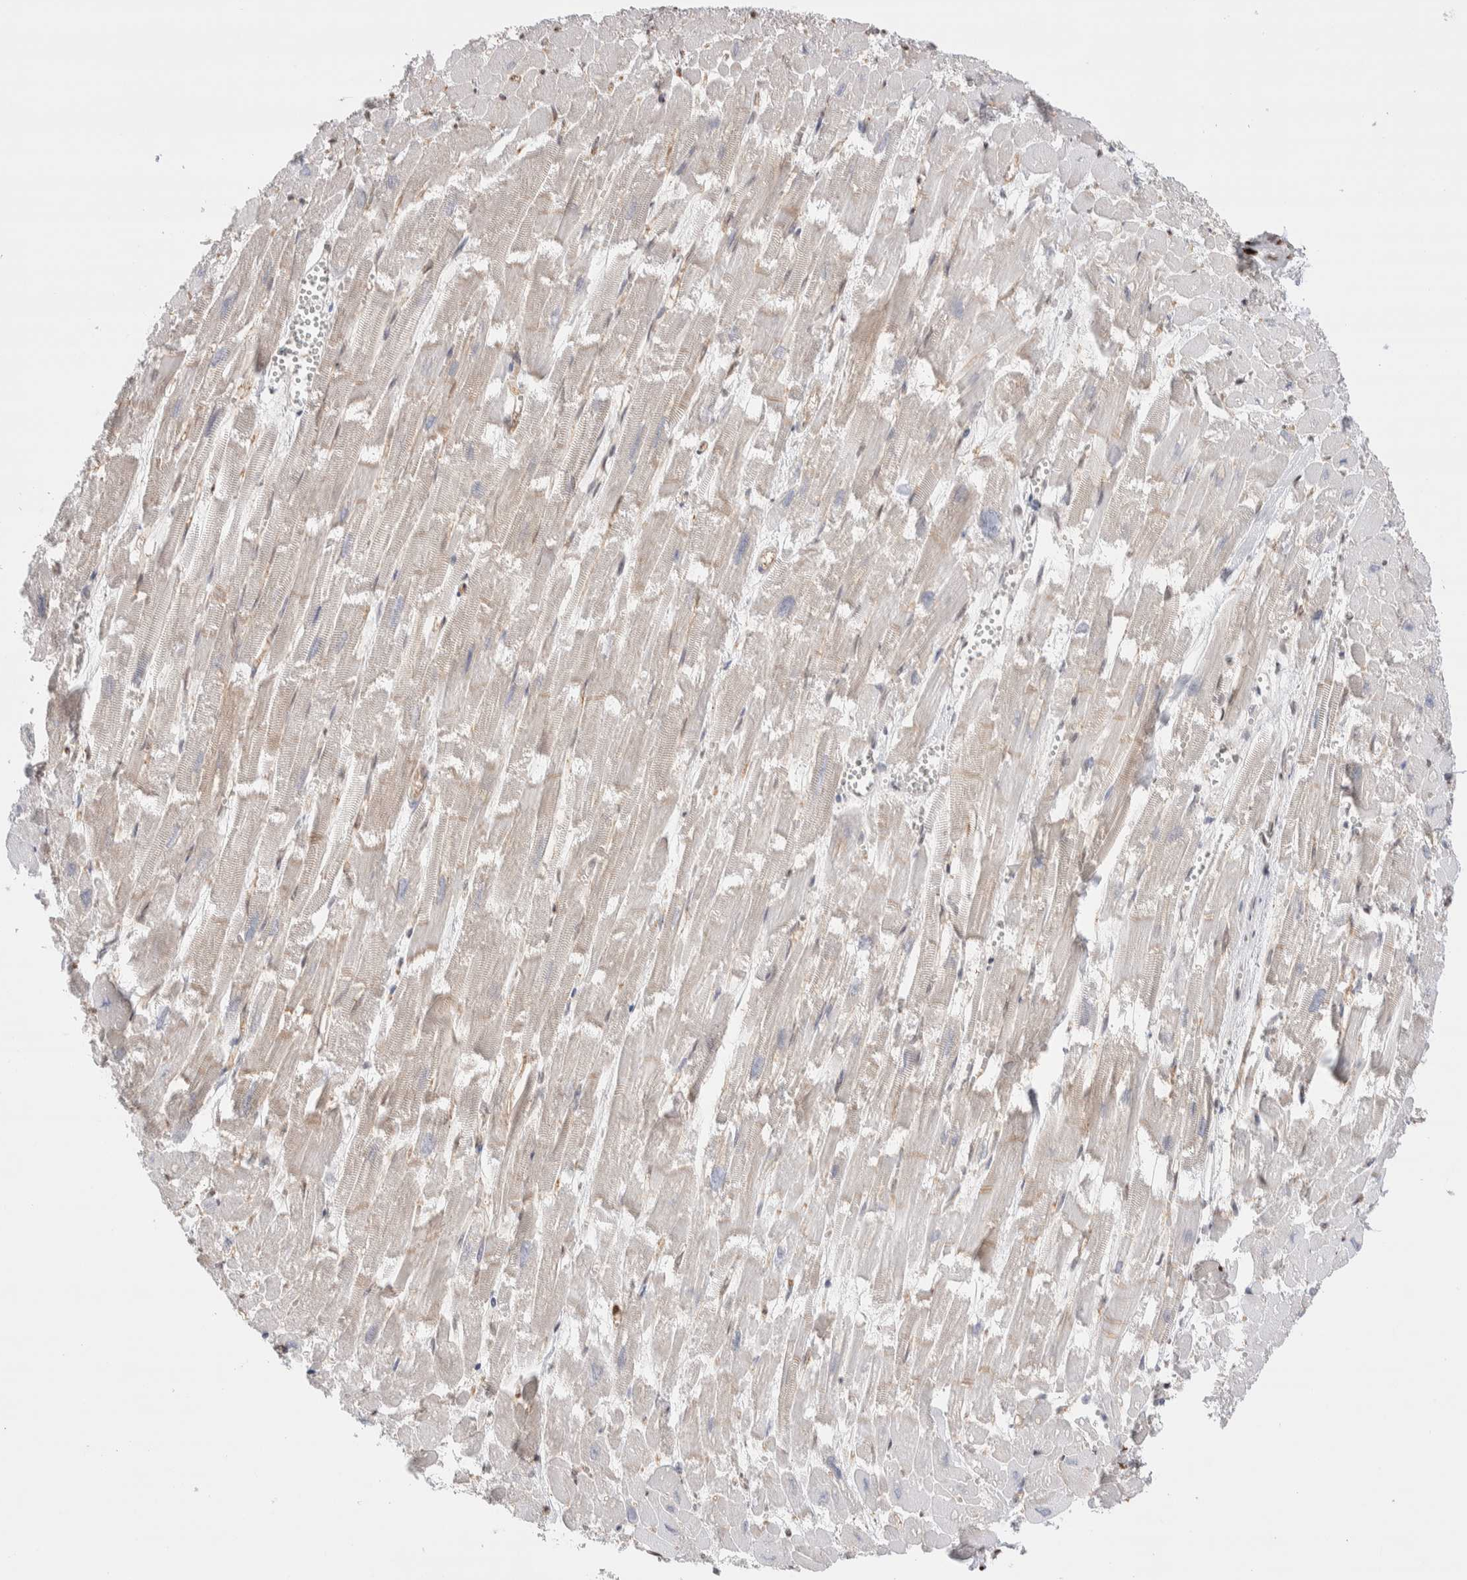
{"staining": {"intensity": "strong", "quantity": "<25%", "location": "nuclear"}, "tissue": "heart muscle", "cell_type": "Cardiomyocytes", "image_type": "normal", "snomed": [{"axis": "morphology", "description": "Normal tissue, NOS"}, {"axis": "topography", "description": "Heart"}], "caption": "A photomicrograph showing strong nuclear expression in approximately <25% of cardiomyocytes in benign heart muscle, as visualized by brown immunohistochemical staining.", "gene": "C17orf49", "patient": {"sex": "male", "age": 54}}